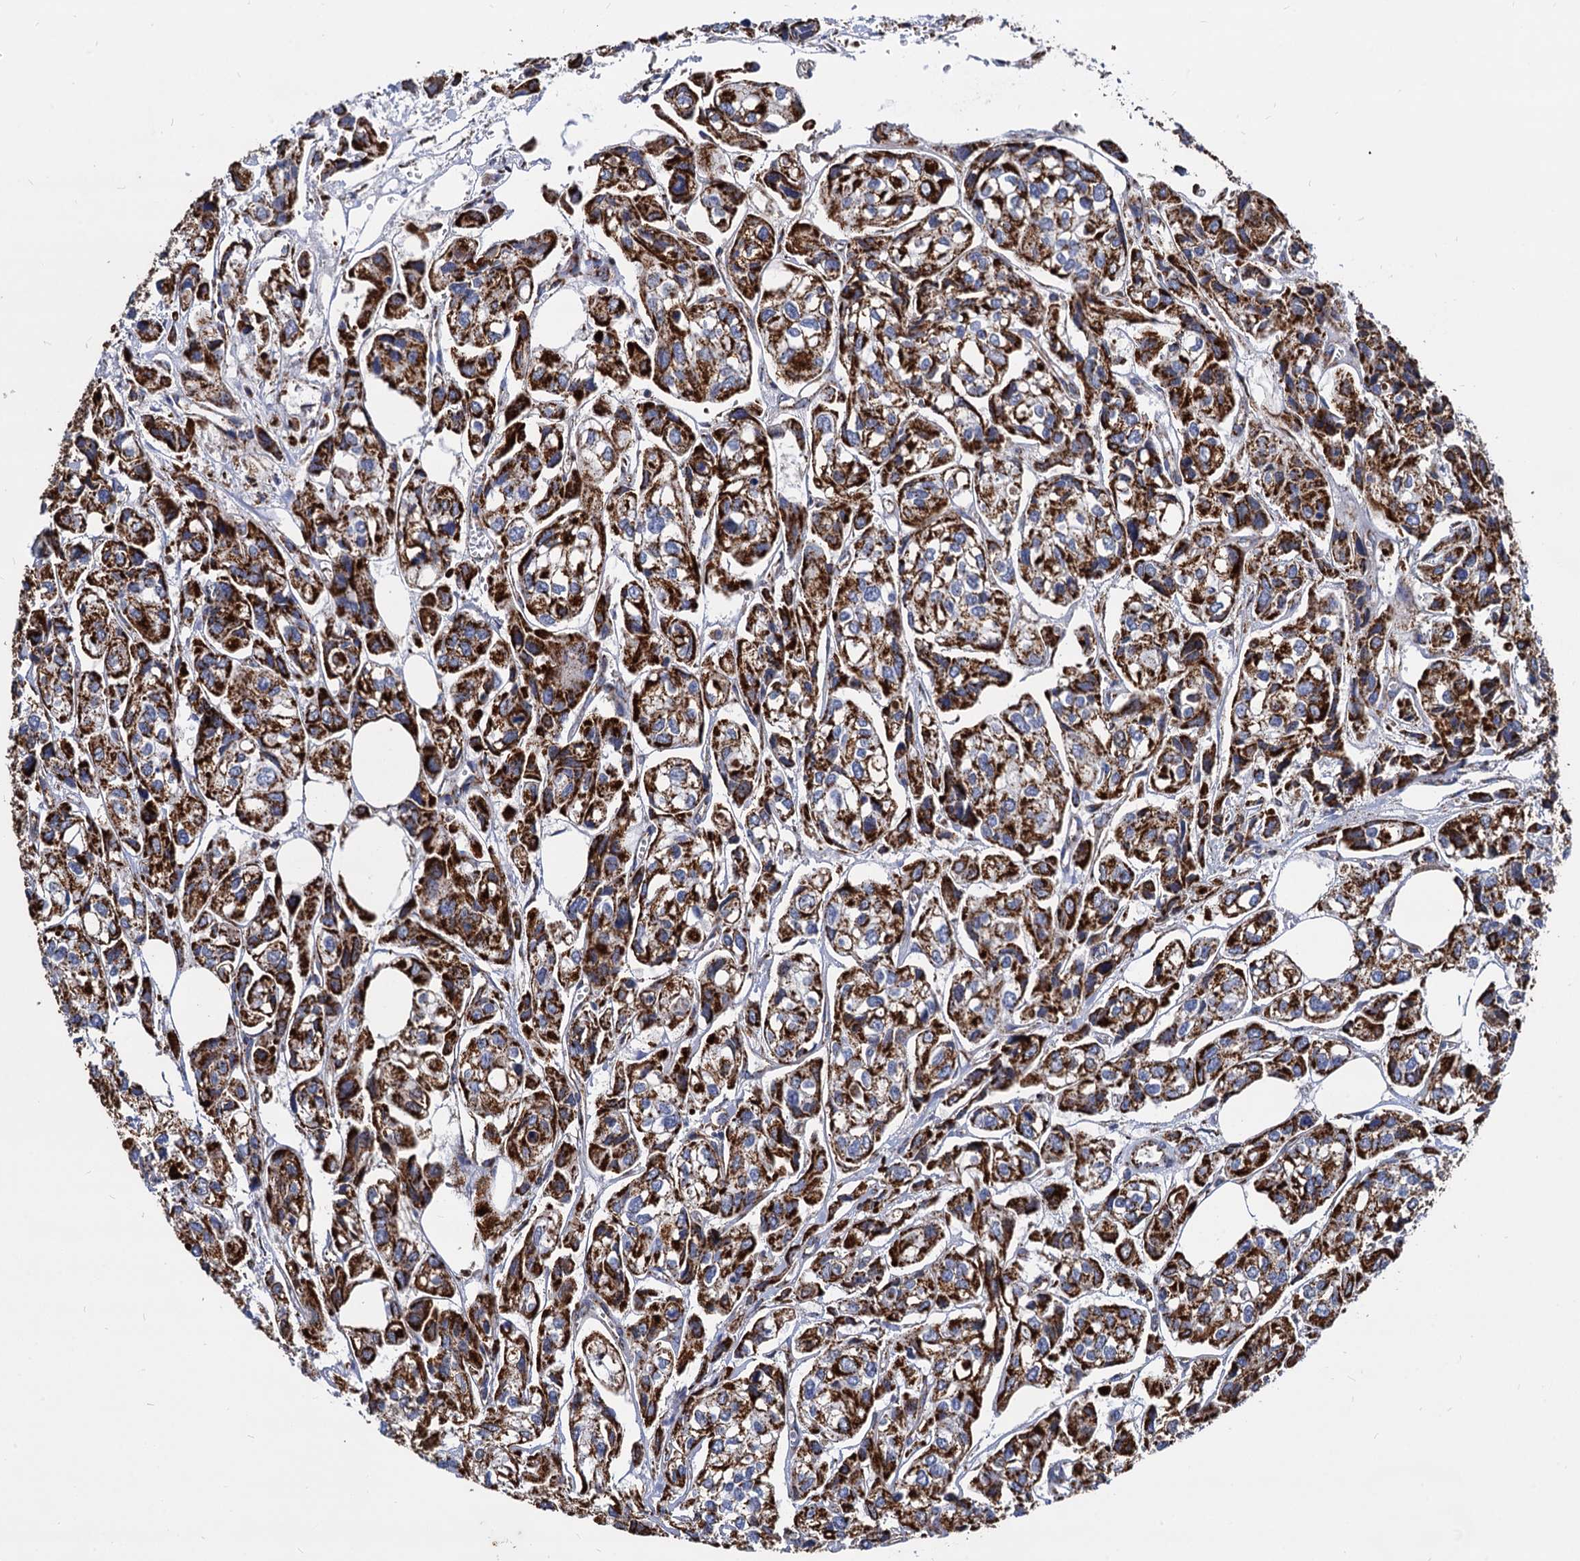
{"staining": {"intensity": "strong", "quantity": ">75%", "location": "cytoplasmic/membranous"}, "tissue": "urothelial cancer", "cell_type": "Tumor cells", "image_type": "cancer", "snomed": [{"axis": "morphology", "description": "Urothelial carcinoma, High grade"}, {"axis": "topography", "description": "Urinary bladder"}], "caption": "Urothelial cancer was stained to show a protein in brown. There is high levels of strong cytoplasmic/membranous positivity in approximately >75% of tumor cells.", "gene": "TIMM10", "patient": {"sex": "male", "age": 67}}